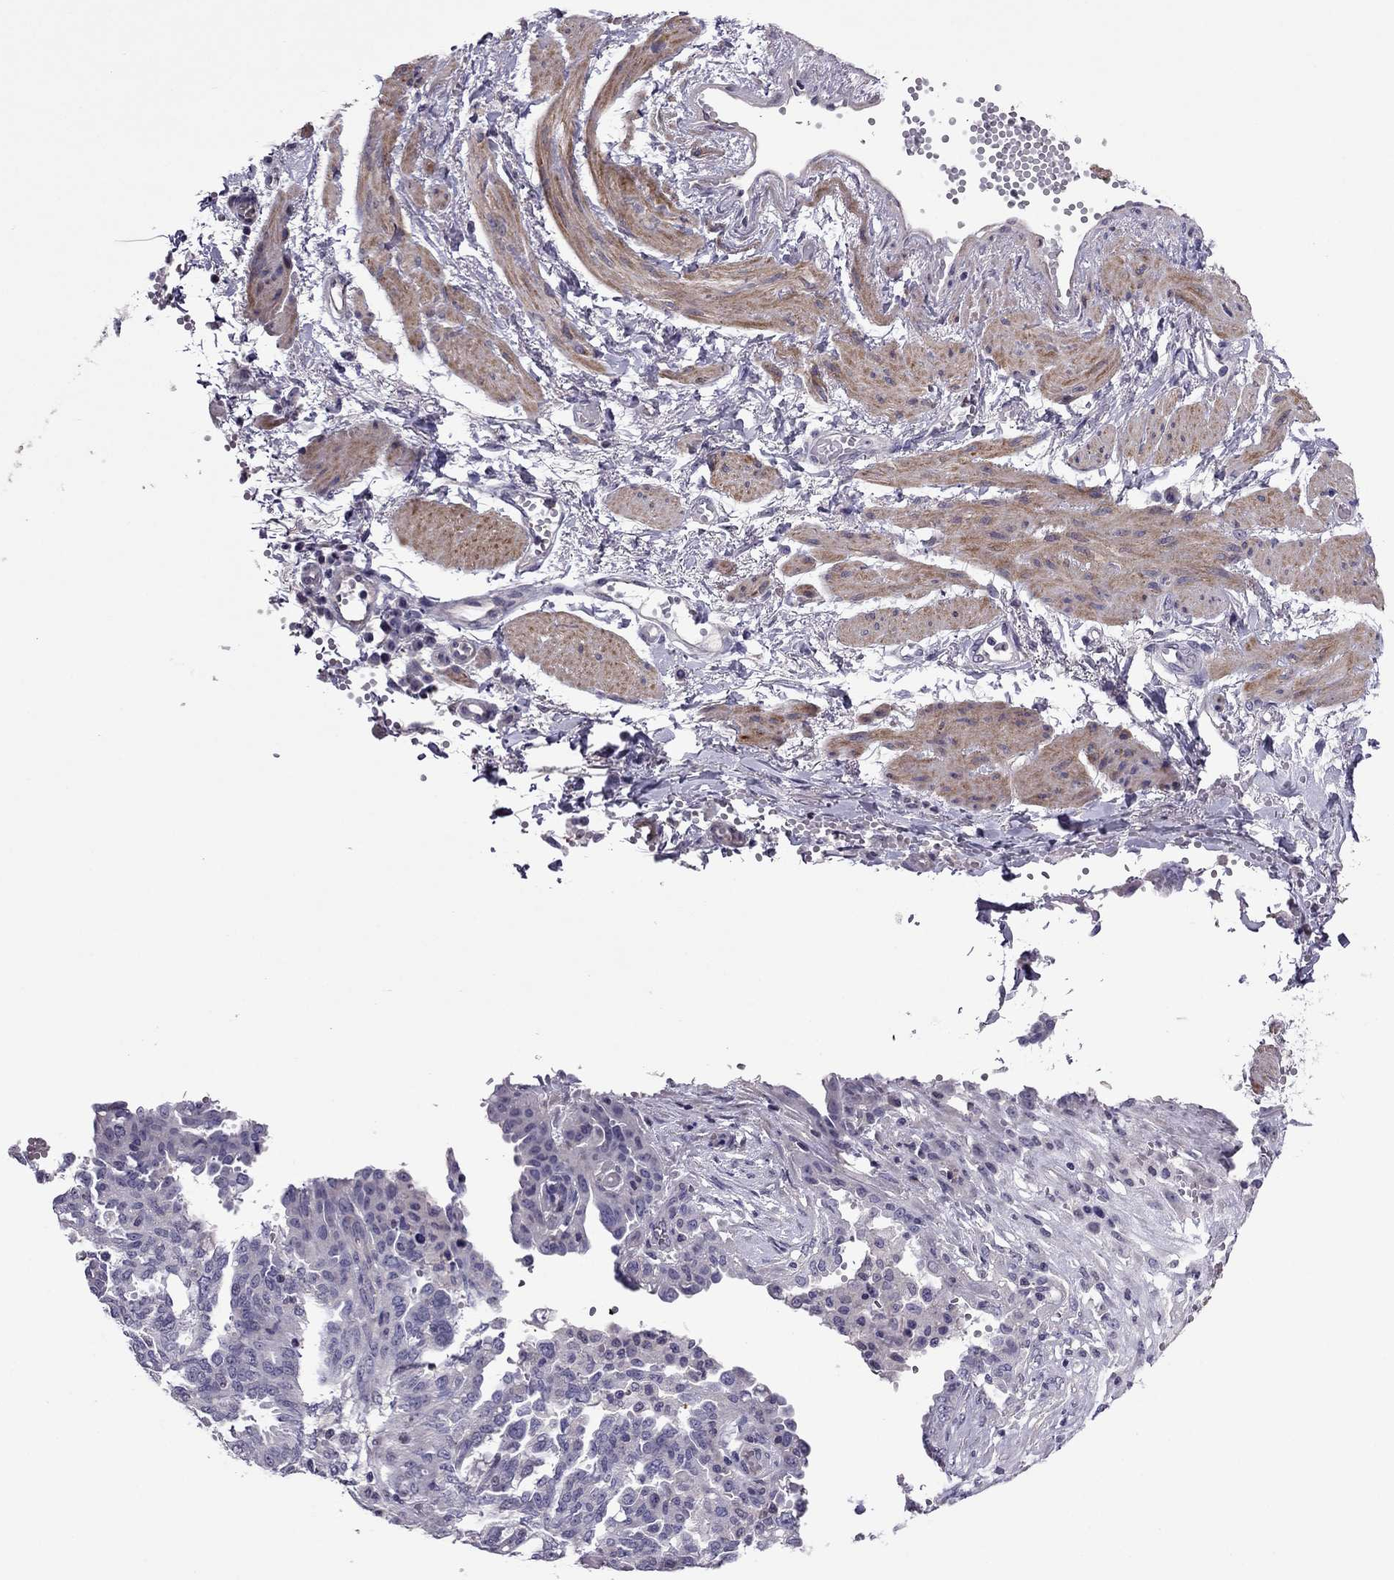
{"staining": {"intensity": "negative", "quantity": "none", "location": "none"}, "tissue": "ovarian cancer", "cell_type": "Tumor cells", "image_type": "cancer", "snomed": [{"axis": "morphology", "description": "Cystadenocarcinoma, serous, NOS"}, {"axis": "topography", "description": "Ovary"}], "caption": "A high-resolution image shows immunohistochemistry staining of ovarian serous cystadenocarcinoma, which reveals no significant expression in tumor cells.", "gene": "SLC16A8", "patient": {"sex": "female", "age": 67}}